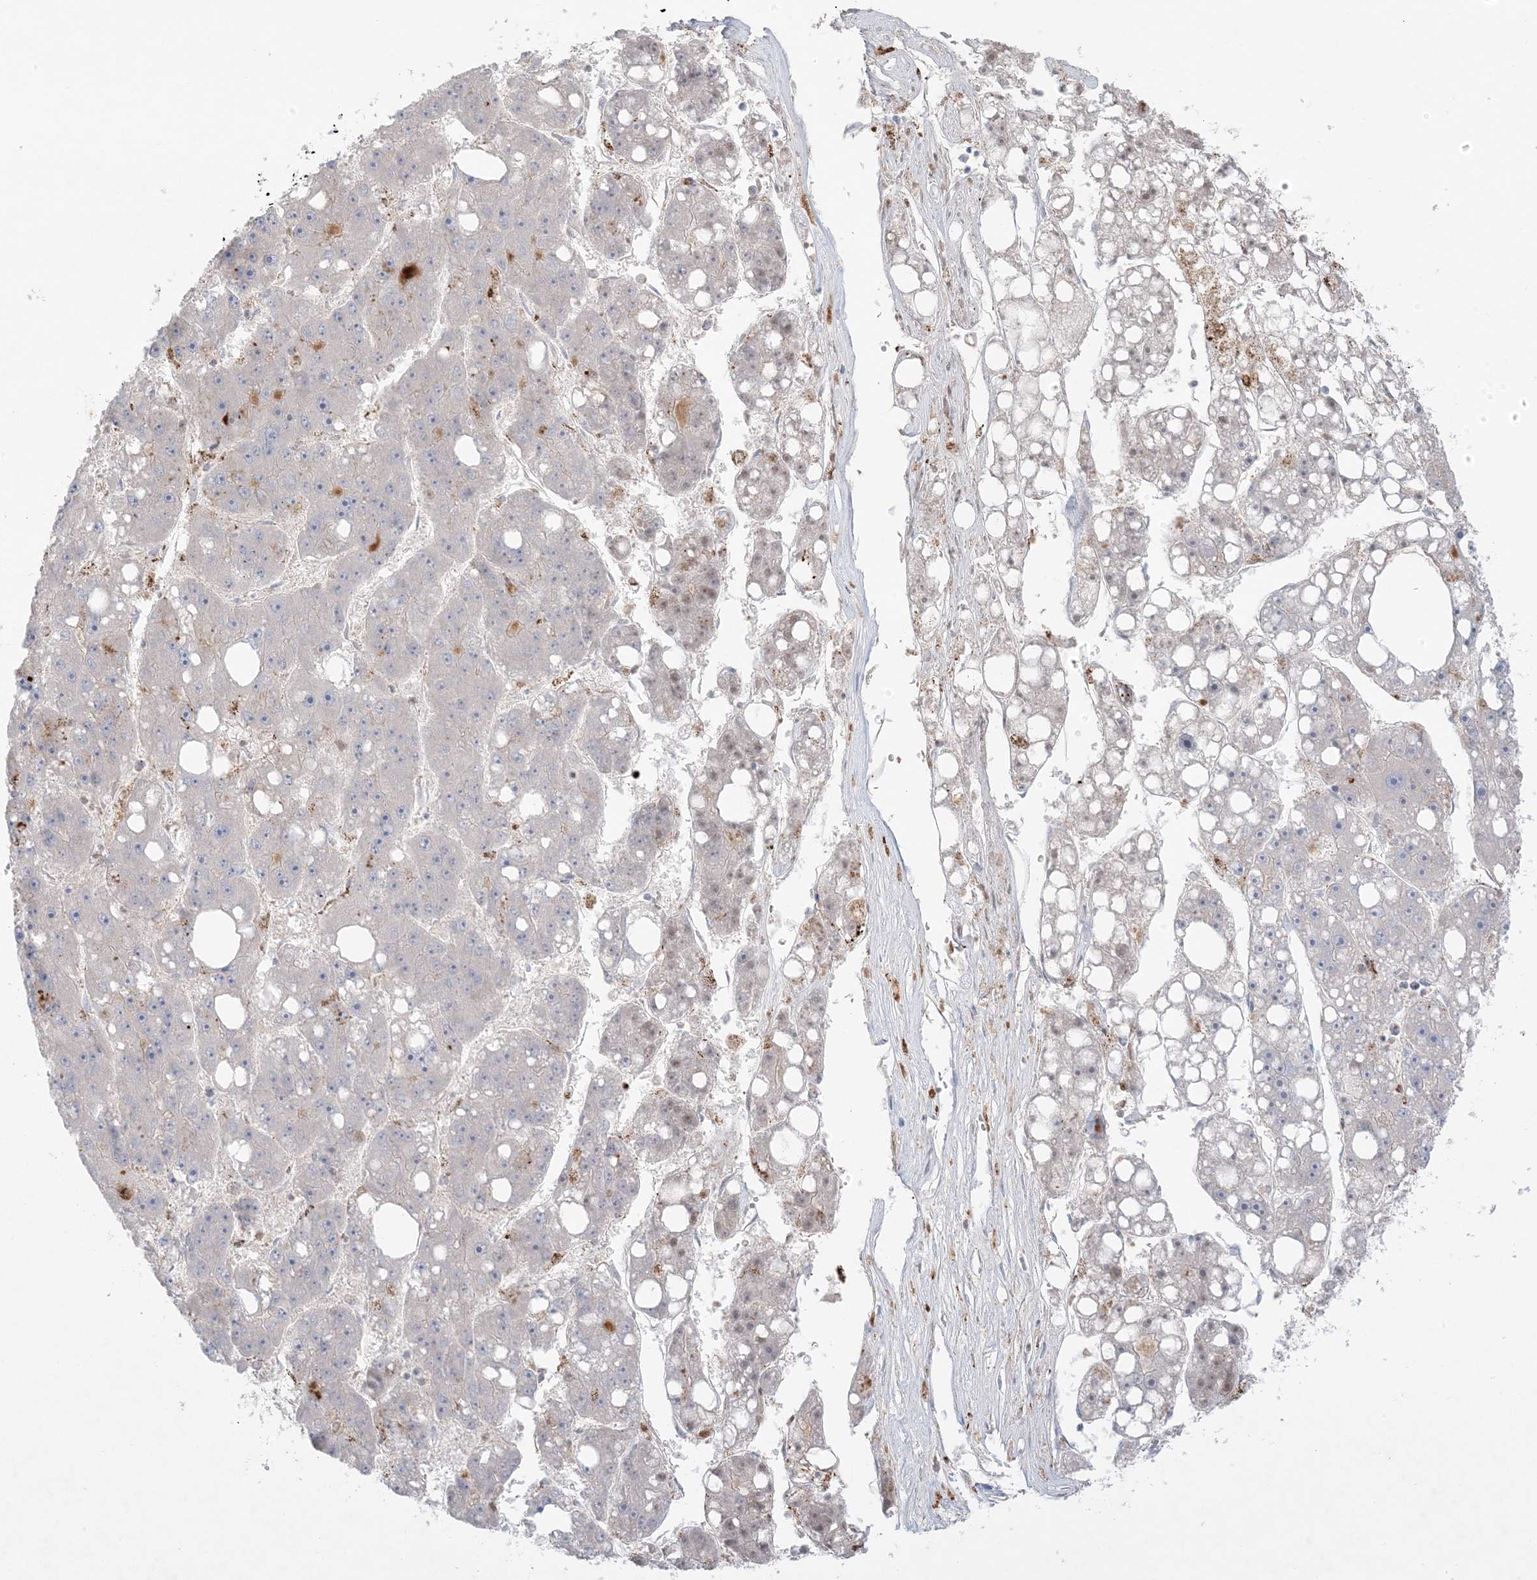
{"staining": {"intensity": "negative", "quantity": "none", "location": "none"}, "tissue": "liver cancer", "cell_type": "Tumor cells", "image_type": "cancer", "snomed": [{"axis": "morphology", "description": "Carcinoma, Hepatocellular, NOS"}, {"axis": "topography", "description": "Liver"}], "caption": "A high-resolution histopathology image shows immunohistochemistry staining of hepatocellular carcinoma (liver), which exhibits no significant positivity in tumor cells. Nuclei are stained in blue.", "gene": "KCTD6", "patient": {"sex": "female", "age": 61}}